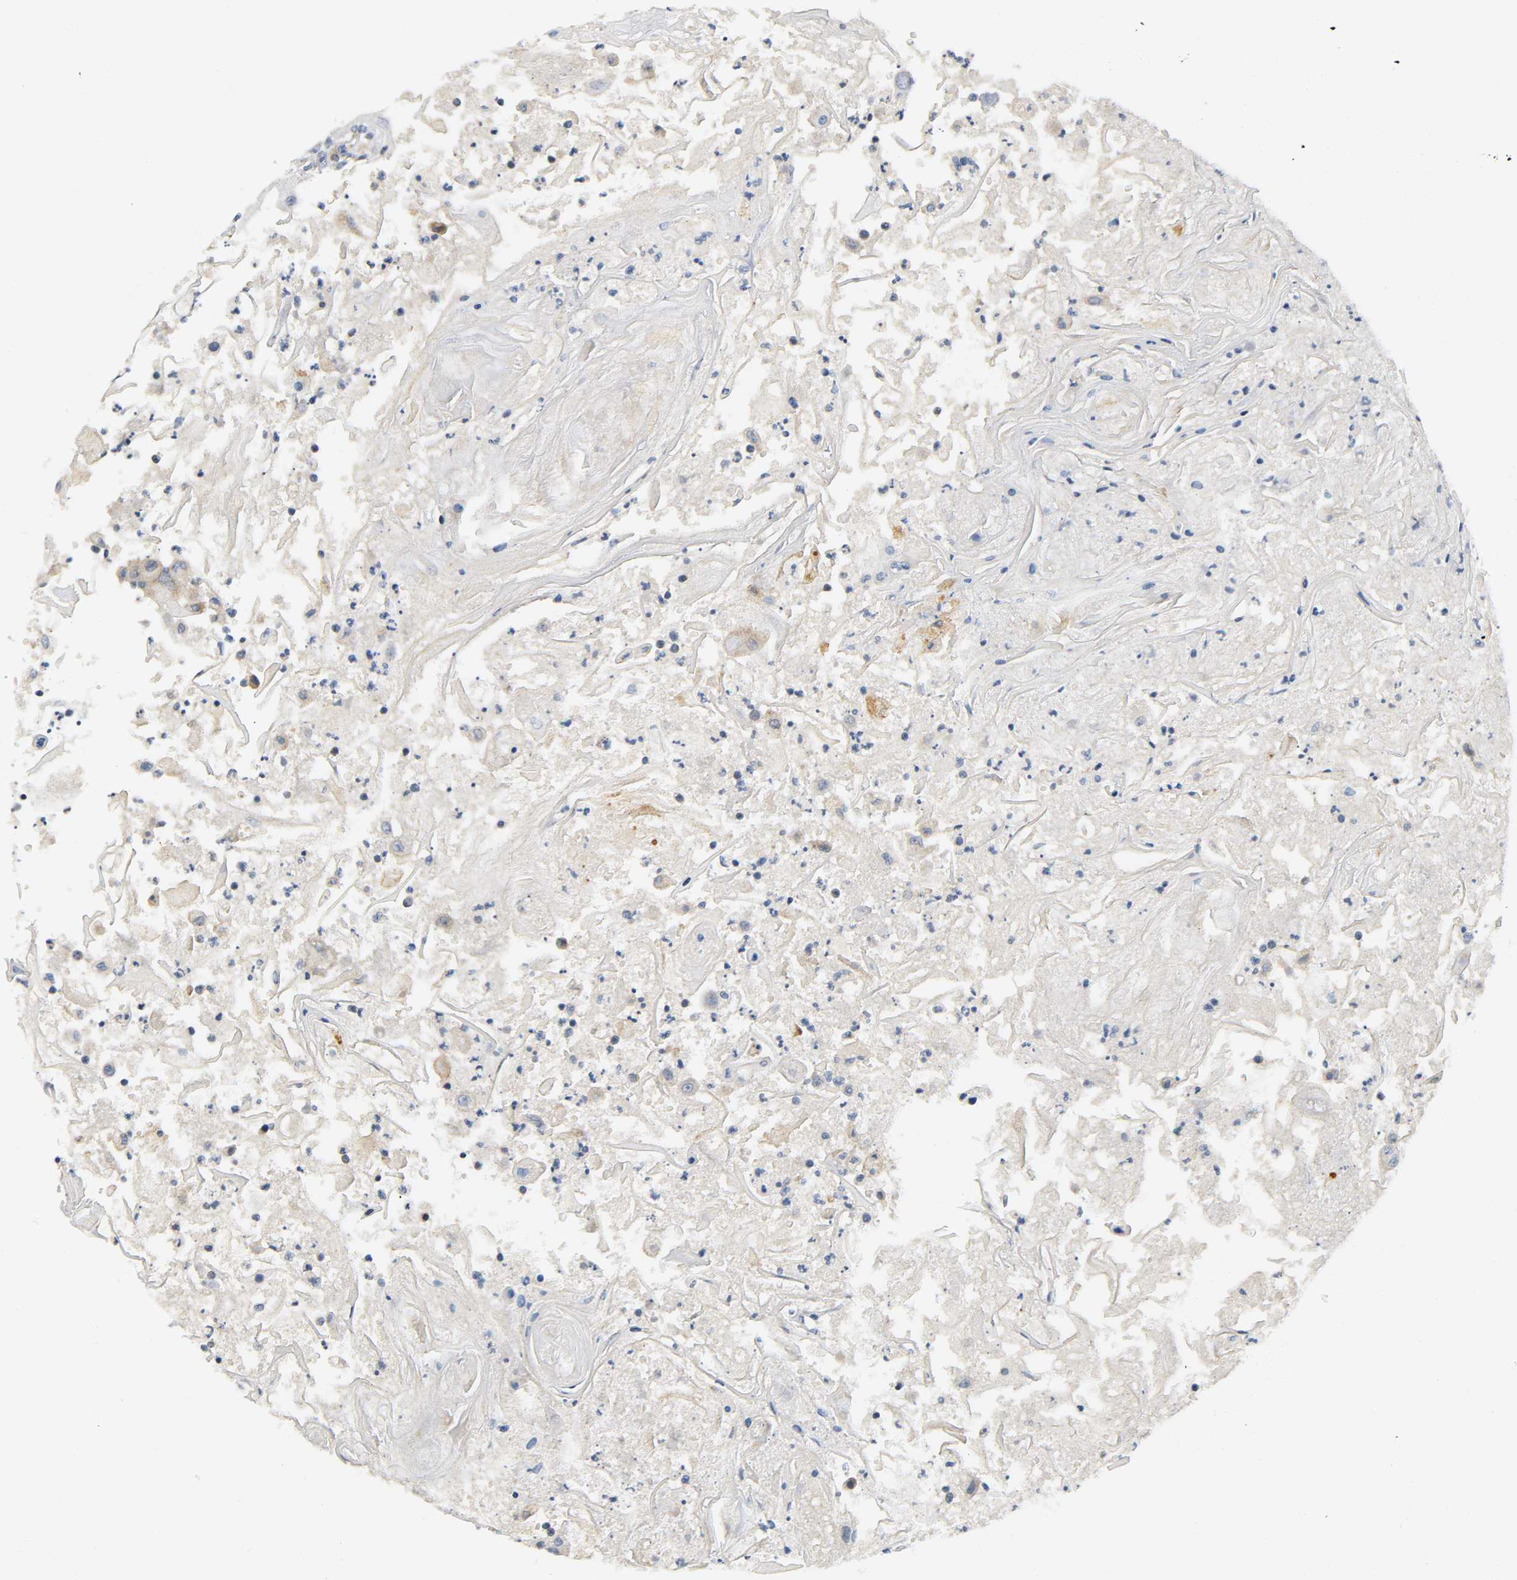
{"staining": {"intensity": "weak", "quantity": "<25%", "location": "cytoplasmic/membranous"}, "tissue": "head and neck cancer", "cell_type": "Tumor cells", "image_type": "cancer", "snomed": [{"axis": "morphology", "description": "Squamous cell carcinoma, NOS"}, {"axis": "topography", "description": "Oral tissue"}, {"axis": "topography", "description": "Head-Neck"}], "caption": "IHC image of human squamous cell carcinoma (head and neck) stained for a protein (brown), which exhibits no positivity in tumor cells.", "gene": "NRP1", "patient": {"sex": "female", "age": 76}}